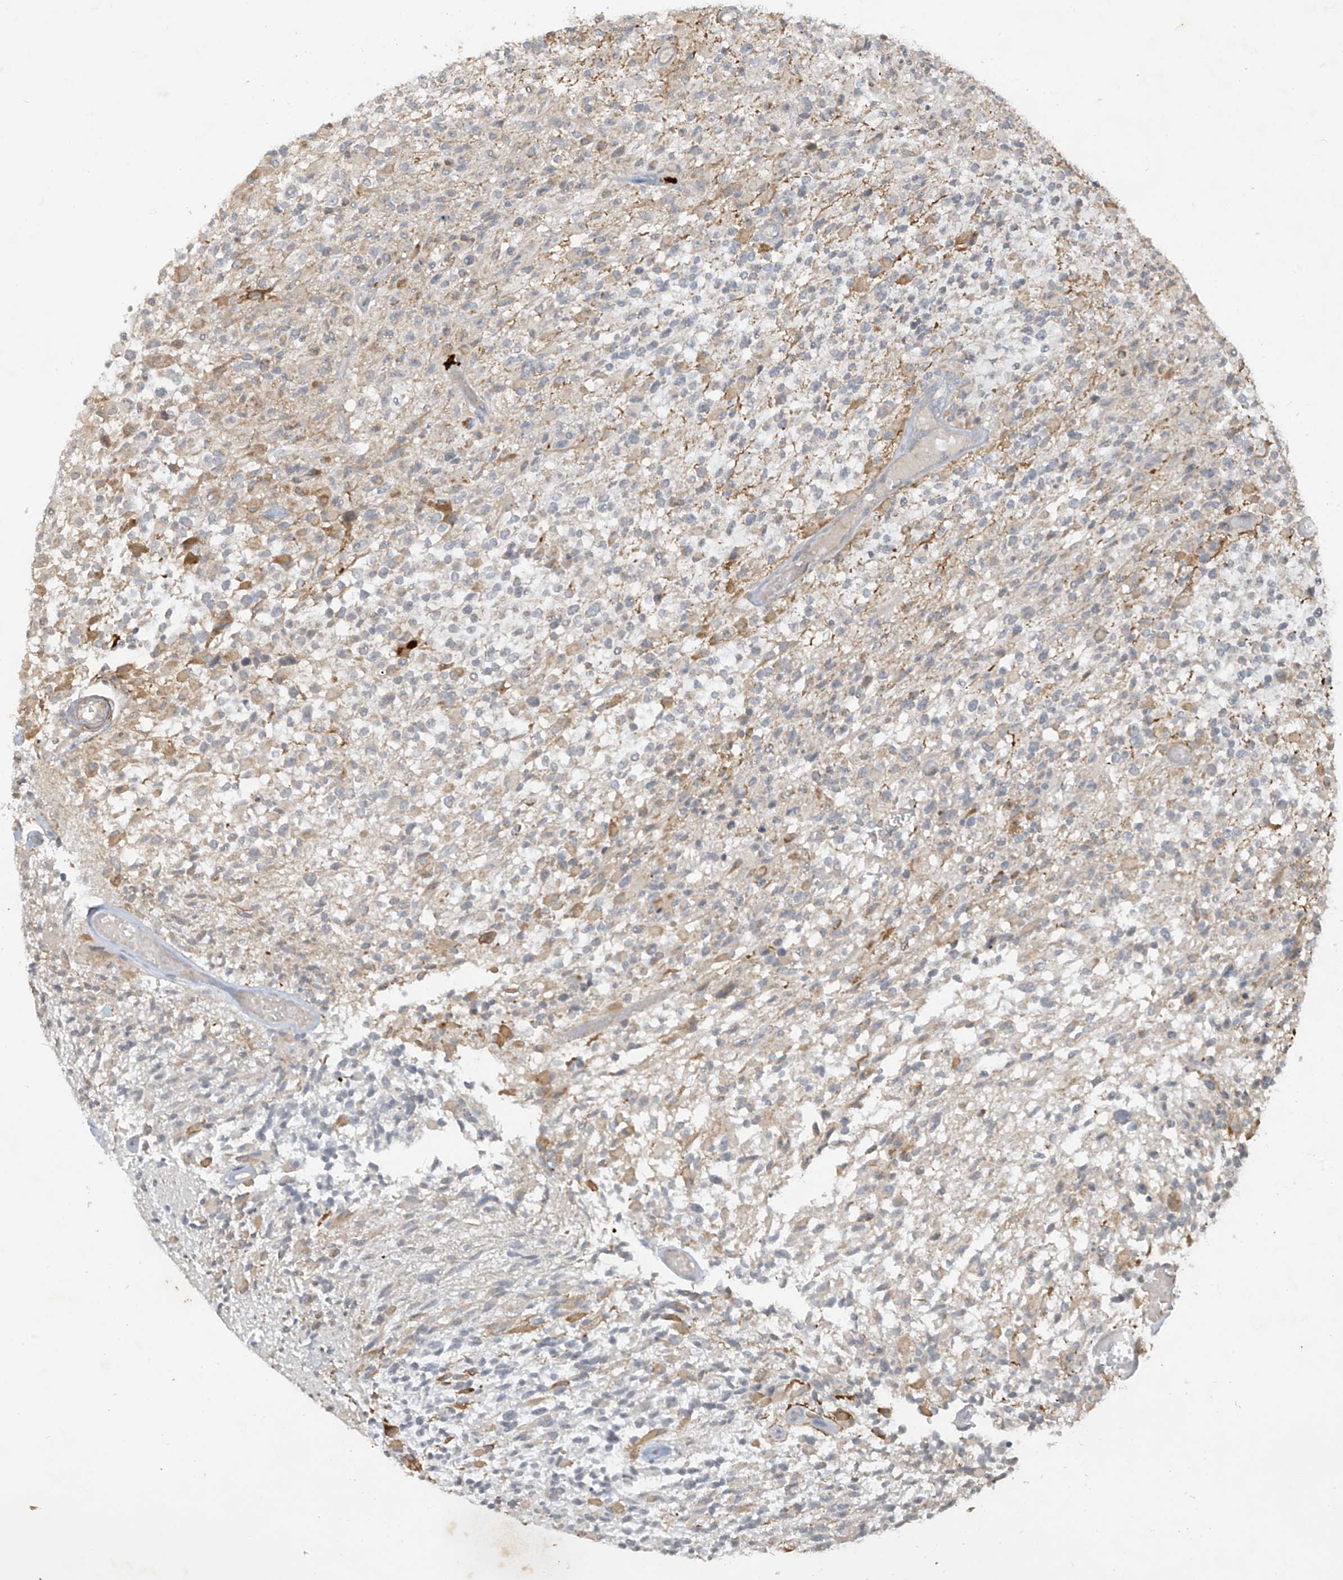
{"staining": {"intensity": "moderate", "quantity": "<25%", "location": "cytoplasmic/membranous"}, "tissue": "glioma", "cell_type": "Tumor cells", "image_type": "cancer", "snomed": [{"axis": "morphology", "description": "Glioma, malignant, High grade"}, {"axis": "morphology", "description": "Glioblastoma, NOS"}, {"axis": "topography", "description": "Brain"}], "caption": "DAB immunohistochemical staining of glioma demonstrates moderate cytoplasmic/membranous protein positivity in approximately <25% of tumor cells.", "gene": "DGKQ", "patient": {"sex": "male", "age": 60}}